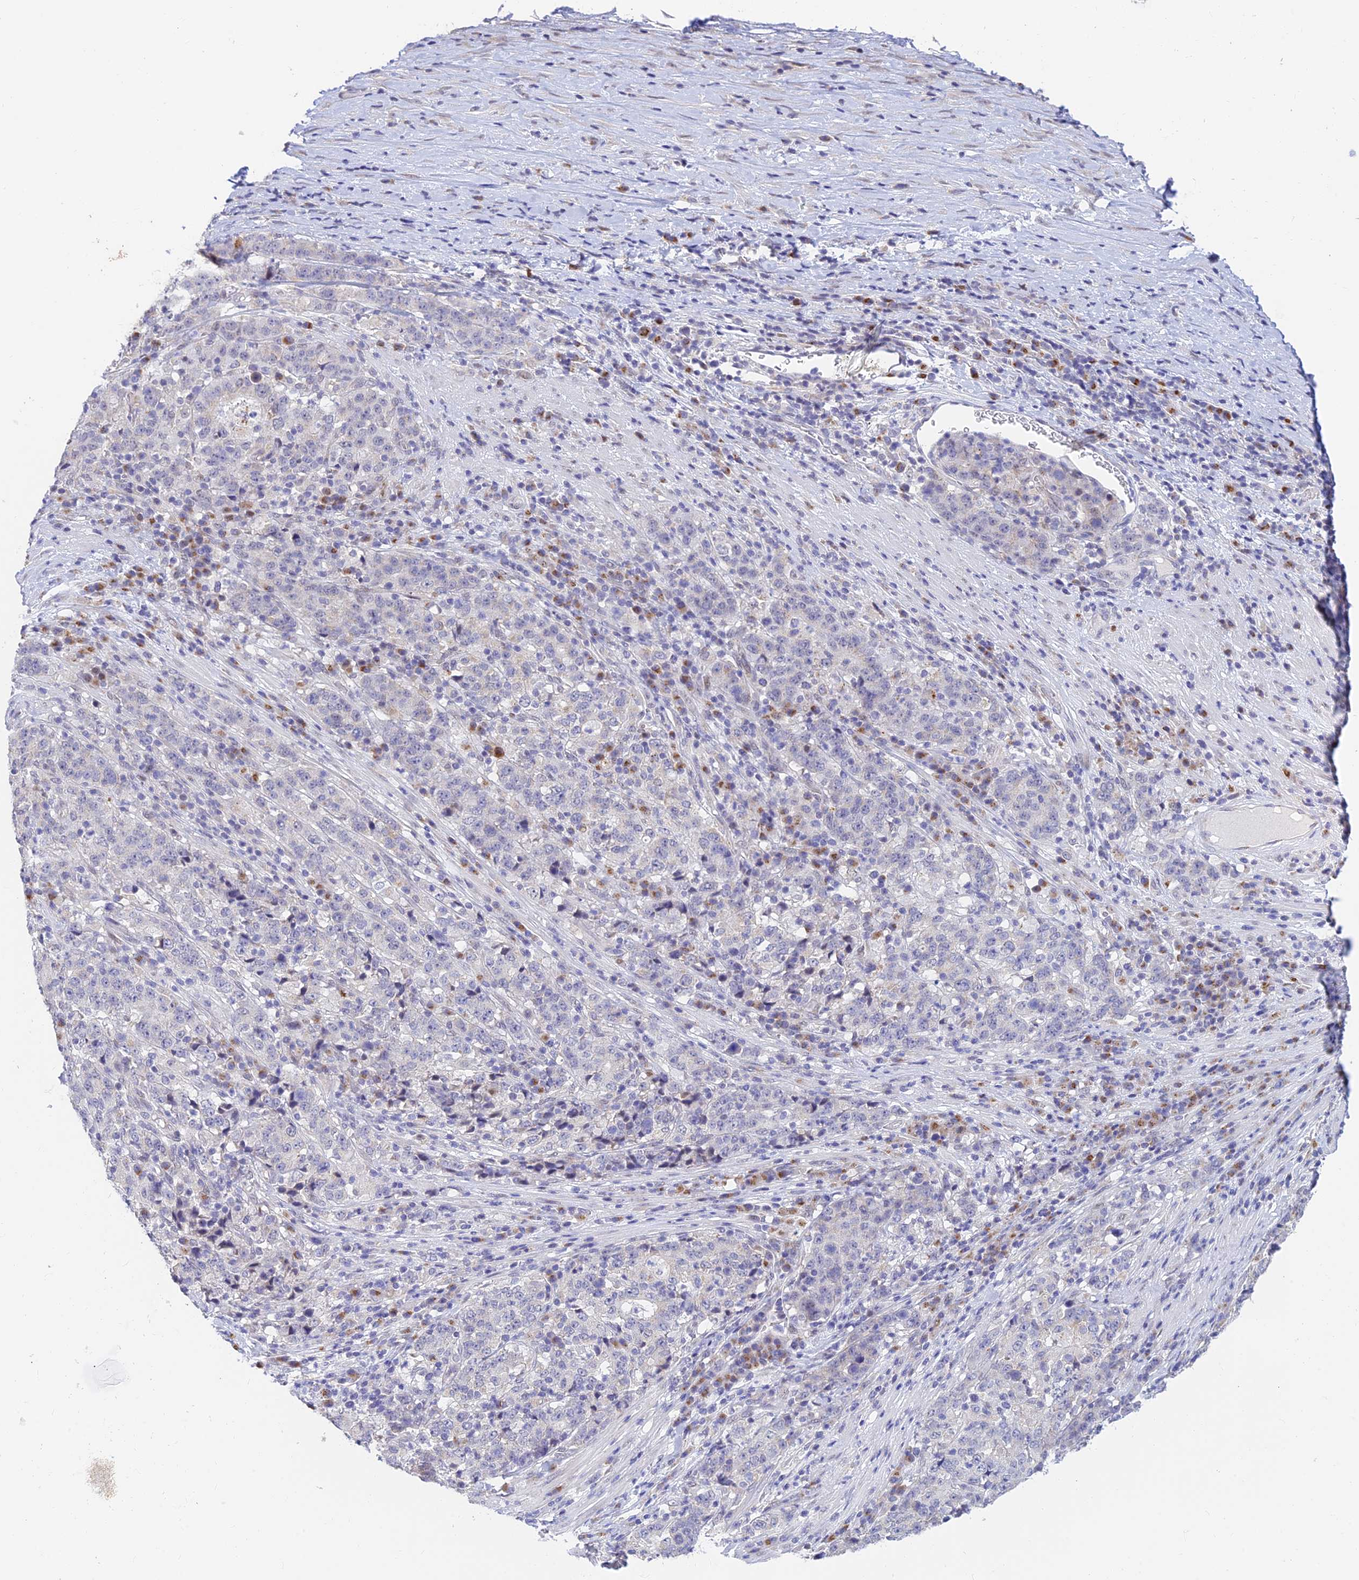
{"staining": {"intensity": "negative", "quantity": "none", "location": "none"}, "tissue": "stomach cancer", "cell_type": "Tumor cells", "image_type": "cancer", "snomed": [{"axis": "morphology", "description": "Adenocarcinoma, NOS"}, {"axis": "topography", "description": "Stomach"}], "caption": "Tumor cells show no significant expression in stomach cancer.", "gene": "INKA1", "patient": {"sex": "male", "age": 59}}